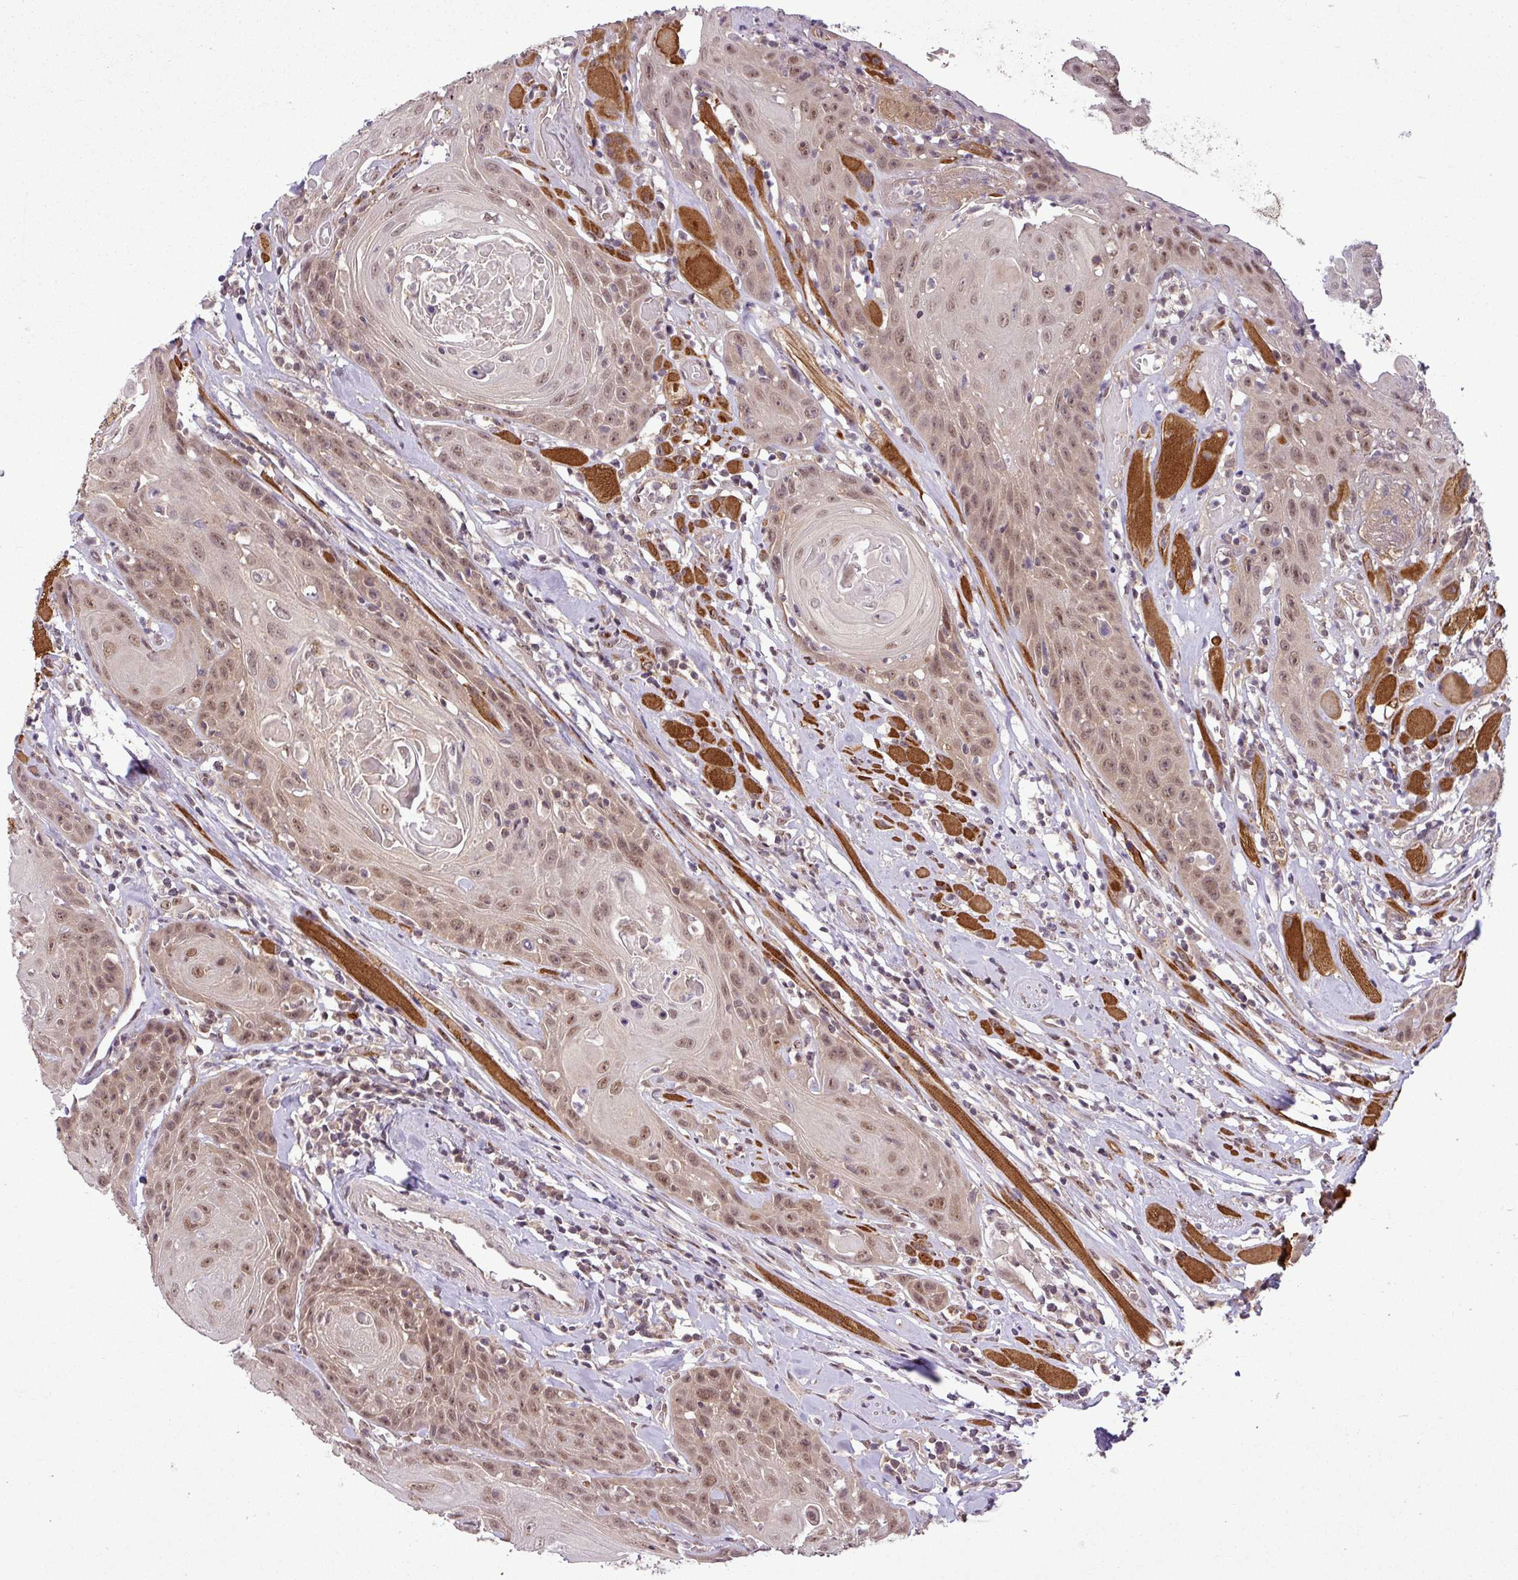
{"staining": {"intensity": "moderate", "quantity": ">75%", "location": "nuclear"}, "tissue": "head and neck cancer", "cell_type": "Tumor cells", "image_type": "cancer", "snomed": [{"axis": "morphology", "description": "Squamous cell carcinoma, NOS"}, {"axis": "topography", "description": "Head-Neck"}], "caption": "IHC (DAB) staining of human squamous cell carcinoma (head and neck) shows moderate nuclear protein expression in approximately >75% of tumor cells.", "gene": "MFHAS1", "patient": {"sex": "female", "age": 59}}